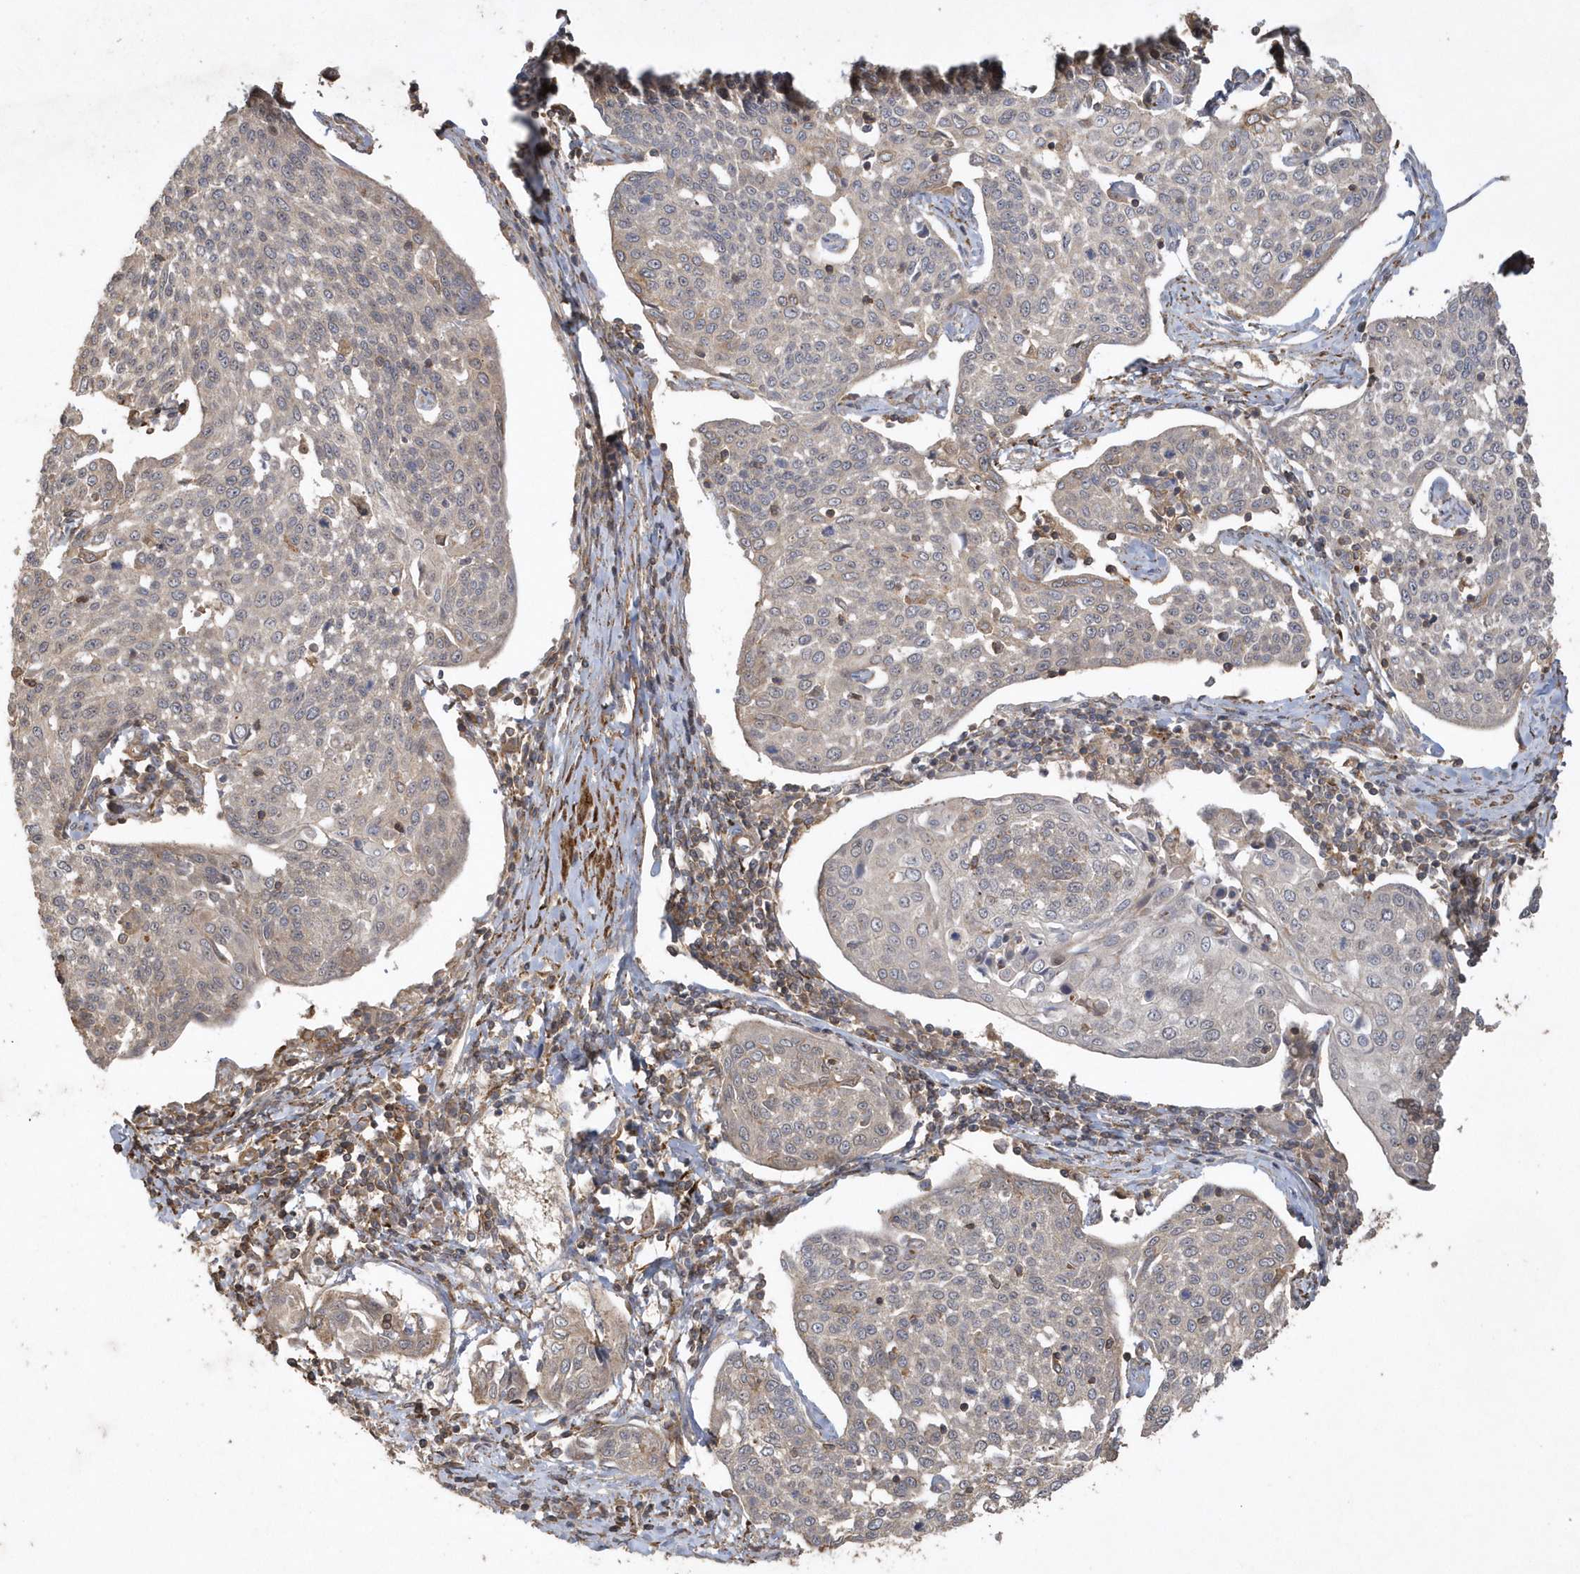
{"staining": {"intensity": "negative", "quantity": "none", "location": "none"}, "tissue": "cervical cancer", "cell_type": "Tumor cells", "image_type": "cancer", "snomed": [{"axis": "morphology", "description": "Squamous cell carcinoma, NOS"}, {"axis": "topography", "description": "Cervix"}], "caption": "High power microscopy micrograph of an immunohistochemistry histopathology image of cervical cancer, revealing no significant expression in tumor cells. The staining is performed using DAB brown chromogen with nuclei counter-stained in using hematoxylin.", "gene": "SENP8", "patient": {"sex": "female", "age": 34}}